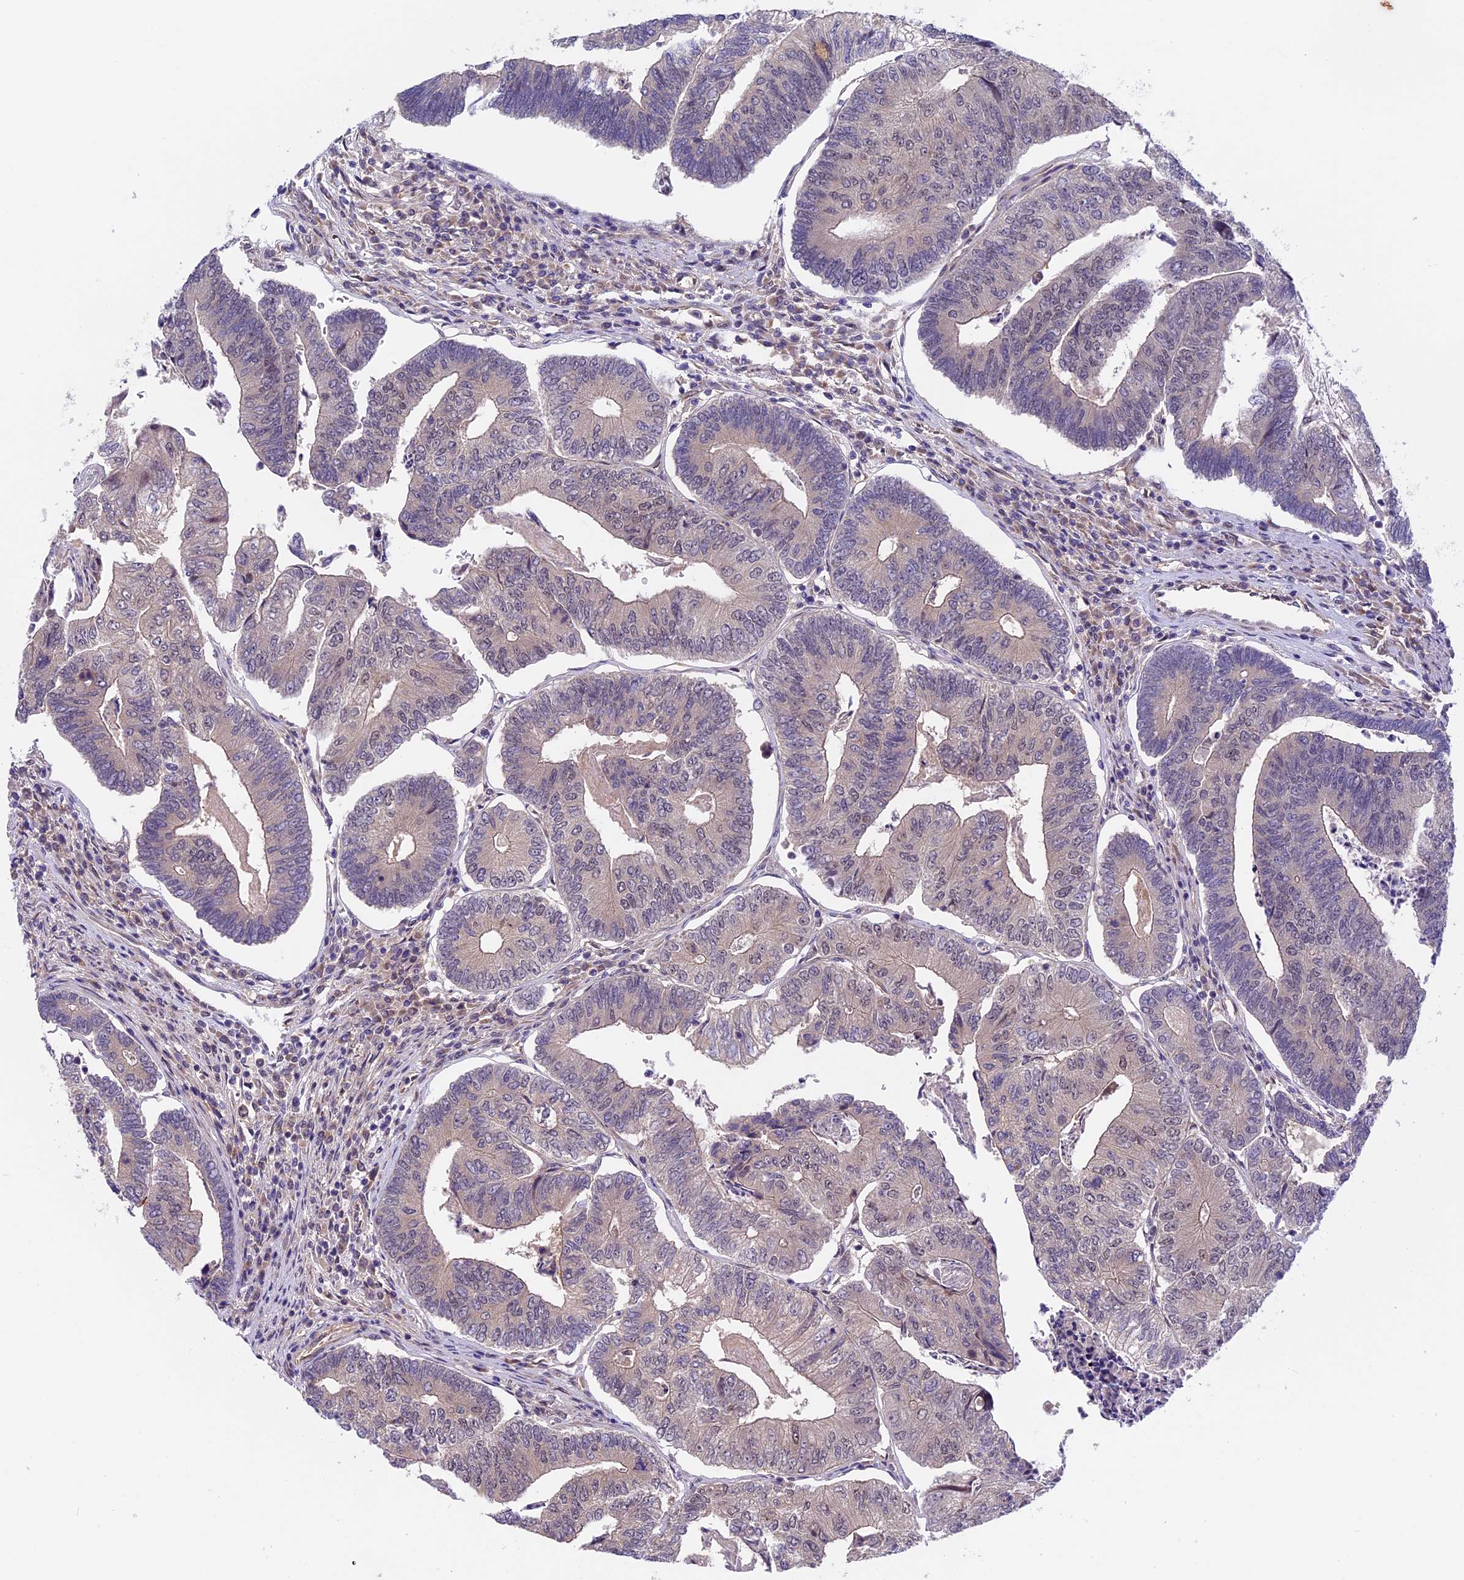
{"staining": {"intensity": "weak", "quantity": "<25%", "location": "cytoplasmic/membranous"}, "tissue": "colorectal cancer", "cell_type": "Tumor cells", "image_type": "cancer", "snomed": [{"axis": "morphology", "description": "Adenocarcinoma, NOS"}, {"axis": "topography", "description": "Colon"}], "caption": "High magnification brightfield microscopy of colorectal cancer stained with DAB (3,3'-diaminobenzidine) (brown) and counterstained with hematoxylin (blue): tumor cells show no significant expression. (Stains: DAB immunohistochemistry (IHC) with hematoxylin counter stain, Microscopy: brightfield microscopy at high magnification).", "gene": "CCDC9B", "patient": {"sex": "female", "age": 67}}